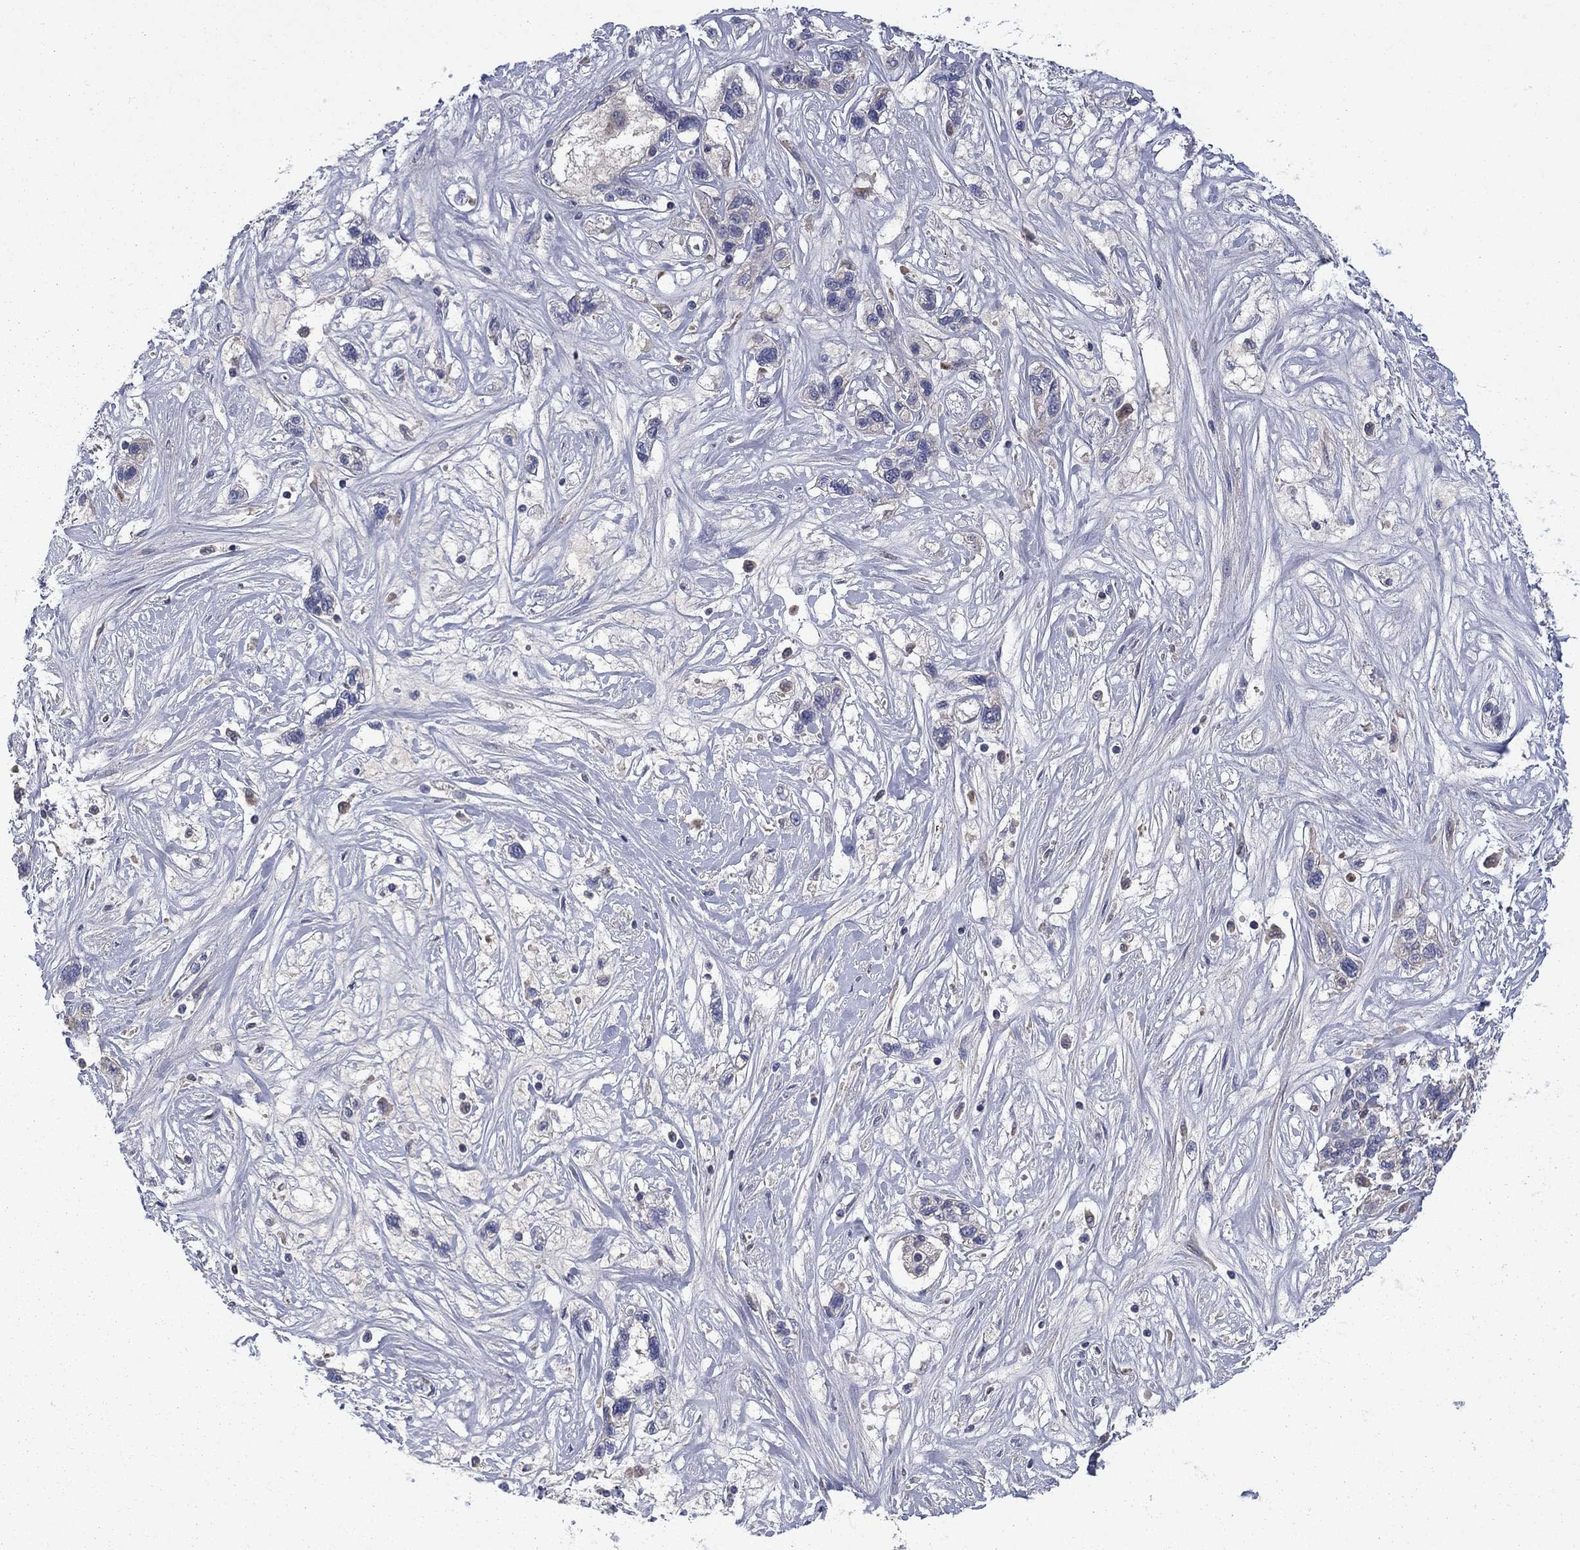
{"staining": {"intensity": "weak", "quantity": "<25%", "location": "cytoplasmic/membranous"}, "tissue": "liver cancer", "cell_type": "Tumor cells", "image_type": "cancer", "snomed": [{"axis": "morphology", "description": "Adenocarcinoma, NOS"}, {"axis": "morphology", "description": "Cholangiocarcinoma"}, {"axis": "topography", "description": "Liver"}], "caption": "Immunohistochemical staining of liver adenocarcinoma shows no significant positivity in tumor cells.", "gene": "FRK", "patient": {"sex": "male", "age": 64}}